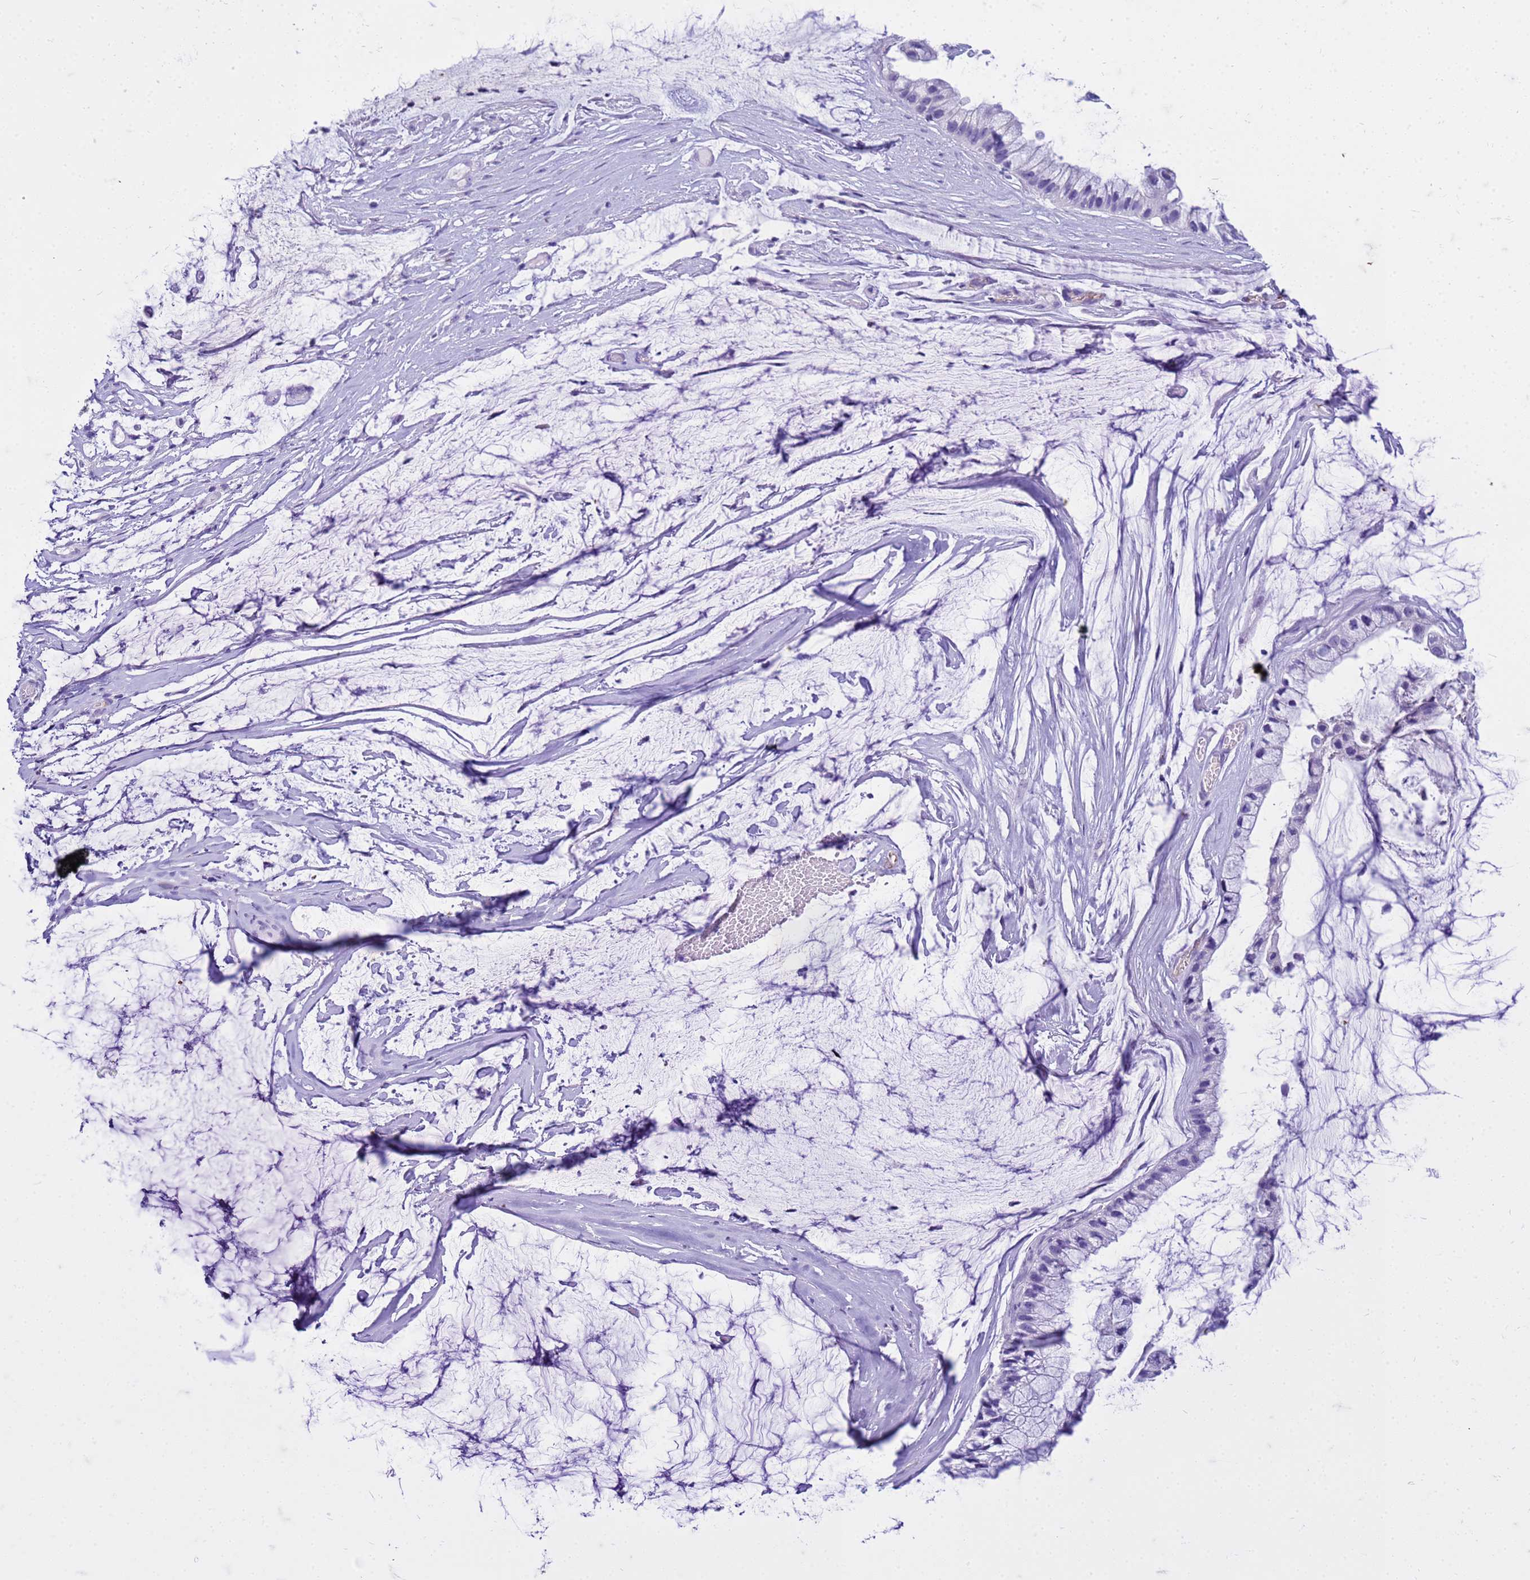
{"staining": {"intensity": "negative", "quantity": "none", "location": "none"}, "tissue": "ovarian cancer", "cell_type": "Tumor cells", "image_type": "cancer", "snomed": [{"axis": "morphology", "description": "Cystadenocarcinoma, mucinous, NOS"}, {"axis": "topography", "description": "Ovary"}], "caption": "This is an immunohistochemistry micrograph of human mucinous cystadenocarcinoma (ovarian). There is no positivity in tumor cells.", "gene": "CFAP100", "patient": {"sex": "female", "age": 39}}